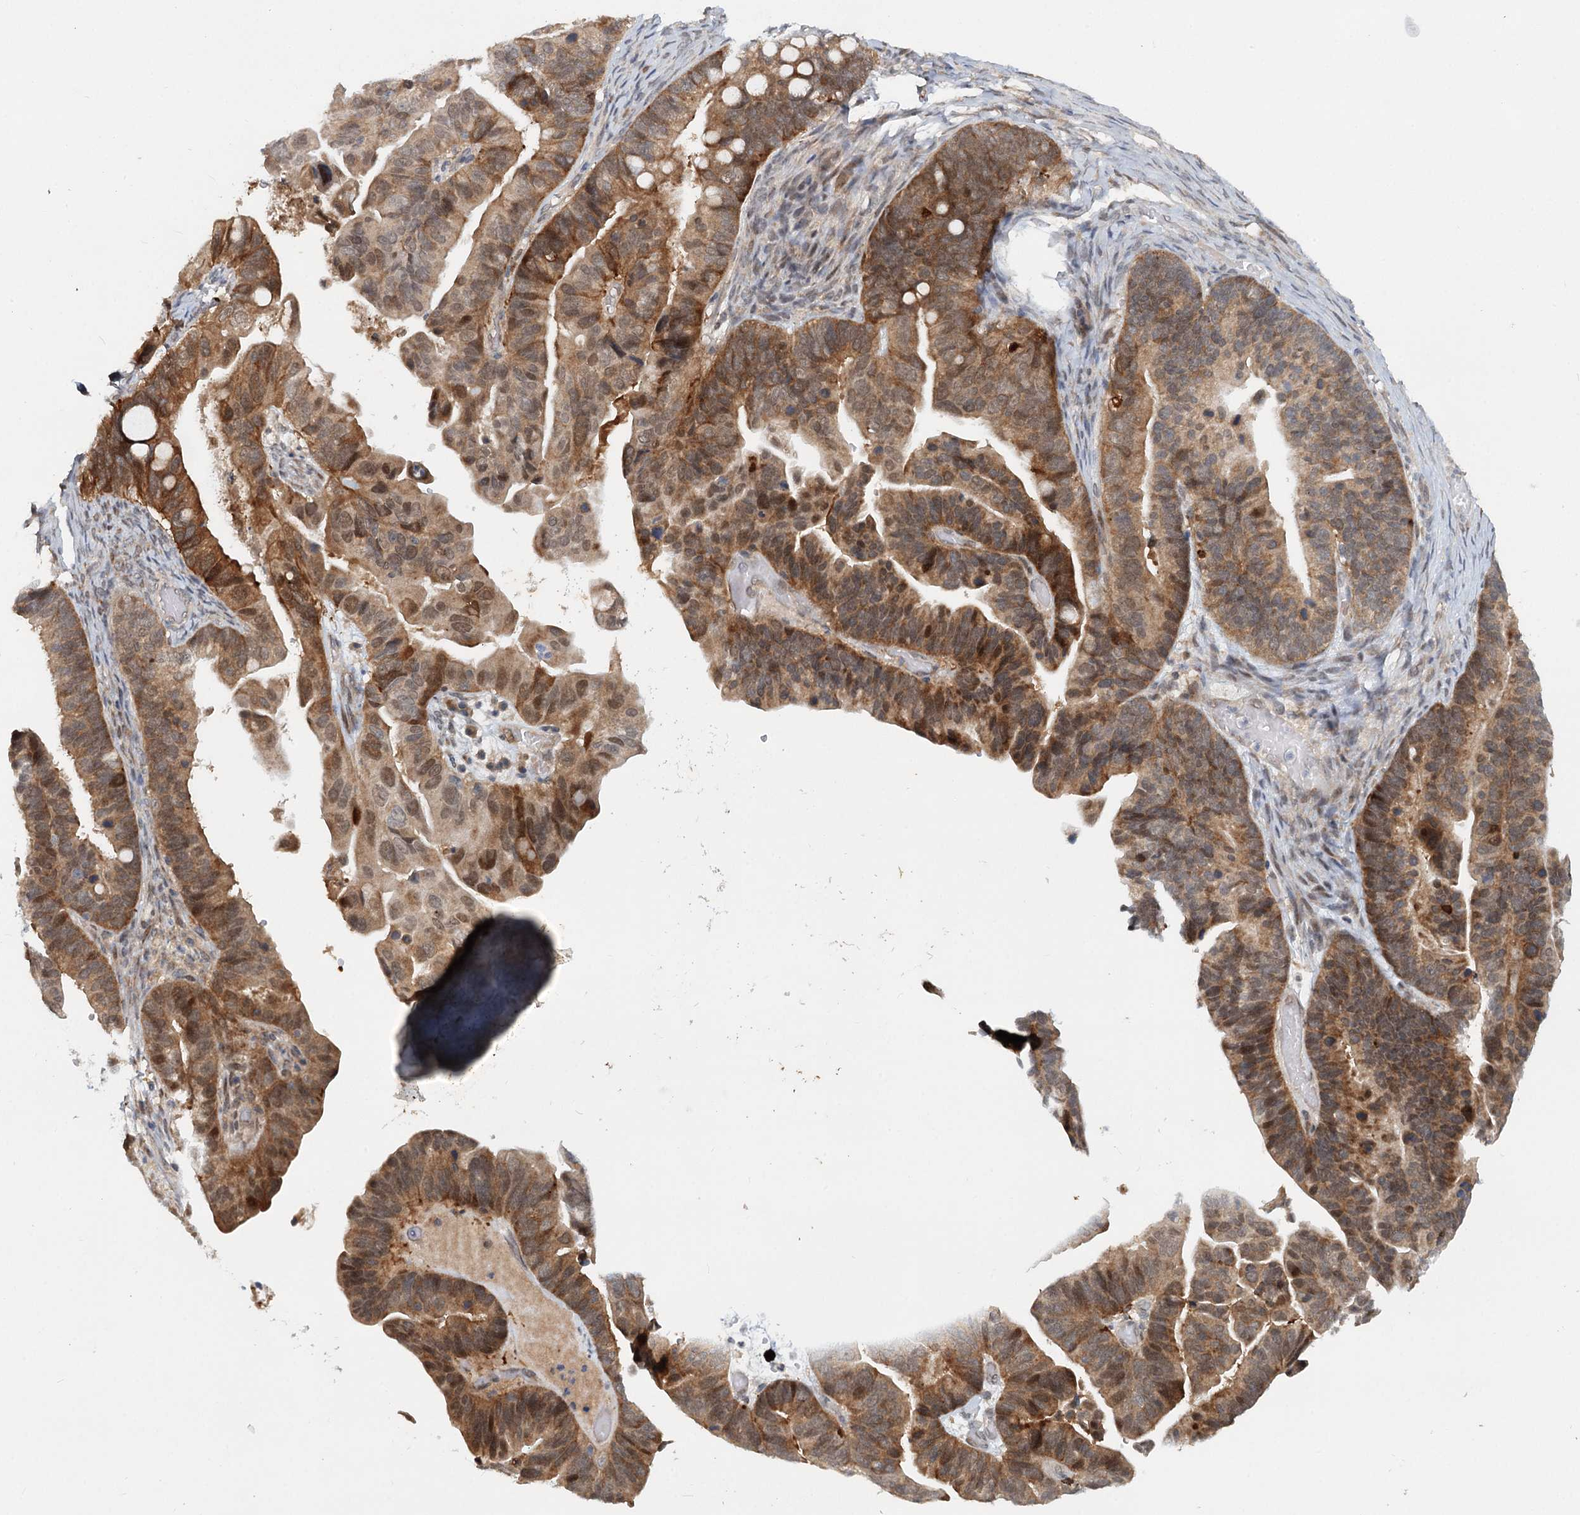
{"staining": {"intensity": "moderate", "quantity": ">75%", "location": "cytoplasmic/membranous,nuclear"}, "tissue": "ovarian cancer", "cell_type": "Tumor cells", "image_type": "cancer", "snomed": [{"axis": "morphology", "description": "Cystadenocarcinoma, serous, NOS"}, {"axis": "topography", "description": "Ovary"}], "caption": "Ovarian serous cystadenocarcinoma stained with a brown dye reveals moderate cytoplasmic/membranous and nuclear positive expression in approximately >75% of tumor cells.", "gene": "AP3B1", "patient": {"sex": "female", "age": 56}}